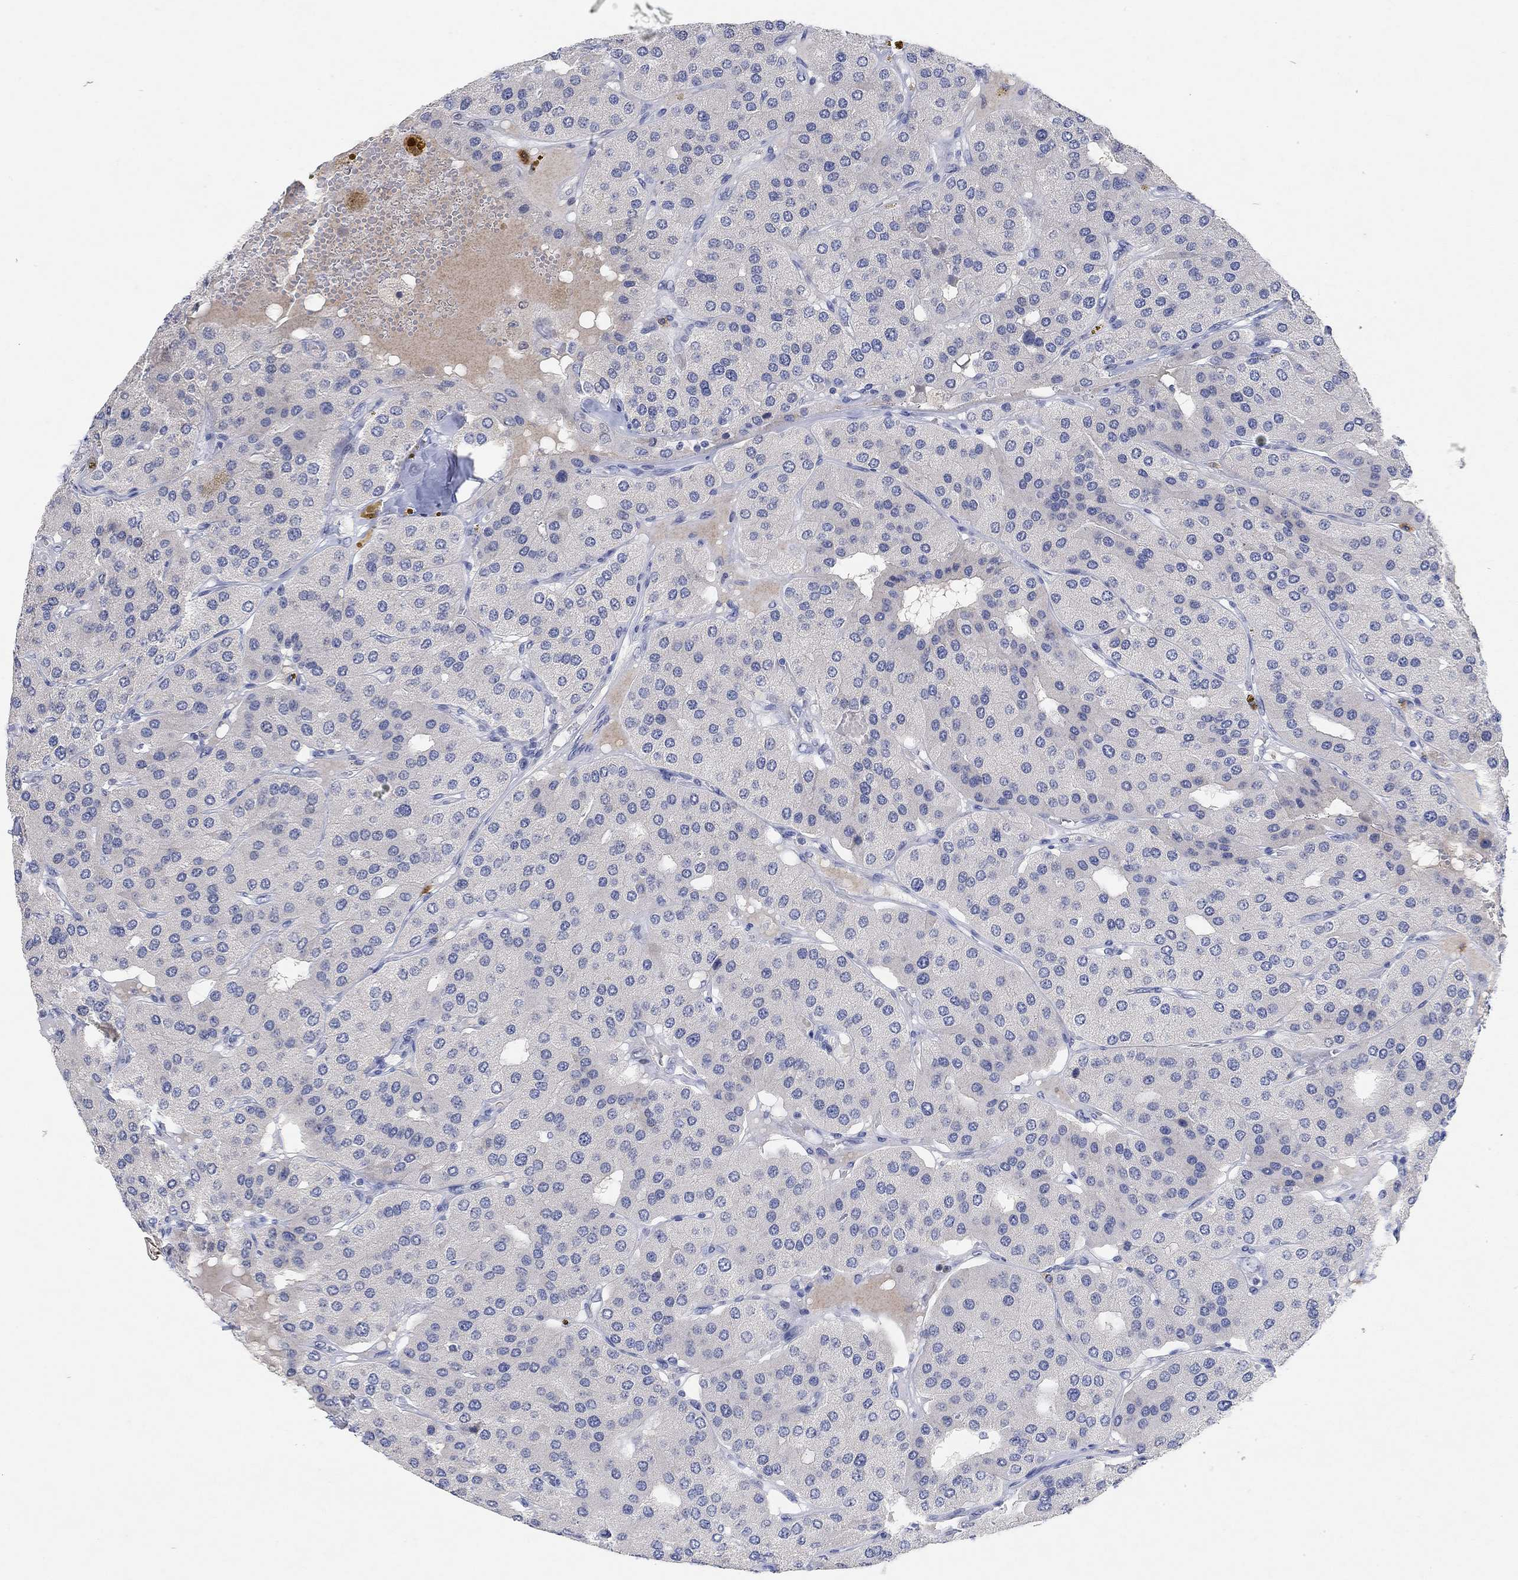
{"staining": {"intensity": "negative", "quantity": "none", "location": "none"}, "tissue": "parathyroid gland", "cell_type": "Glandular cells", "image_type": "normal", "snomed": [{"axis": "morphology", "description": "Normal tissue, NOS"}, {"axis": "morphology", "description": "Adenoma, NOS"}, {"axis": "topography", "description": "Parathyroid gland"}], "caption": "Immunohistochemistry (IHC) image of benign human parathyroid gland stained for a protein (brown), which shows no positivity in glandular cells. (DAB IHC, high magnification).", "gene": "VAT1L", "patient": {"sex": "female", "age": 86}}